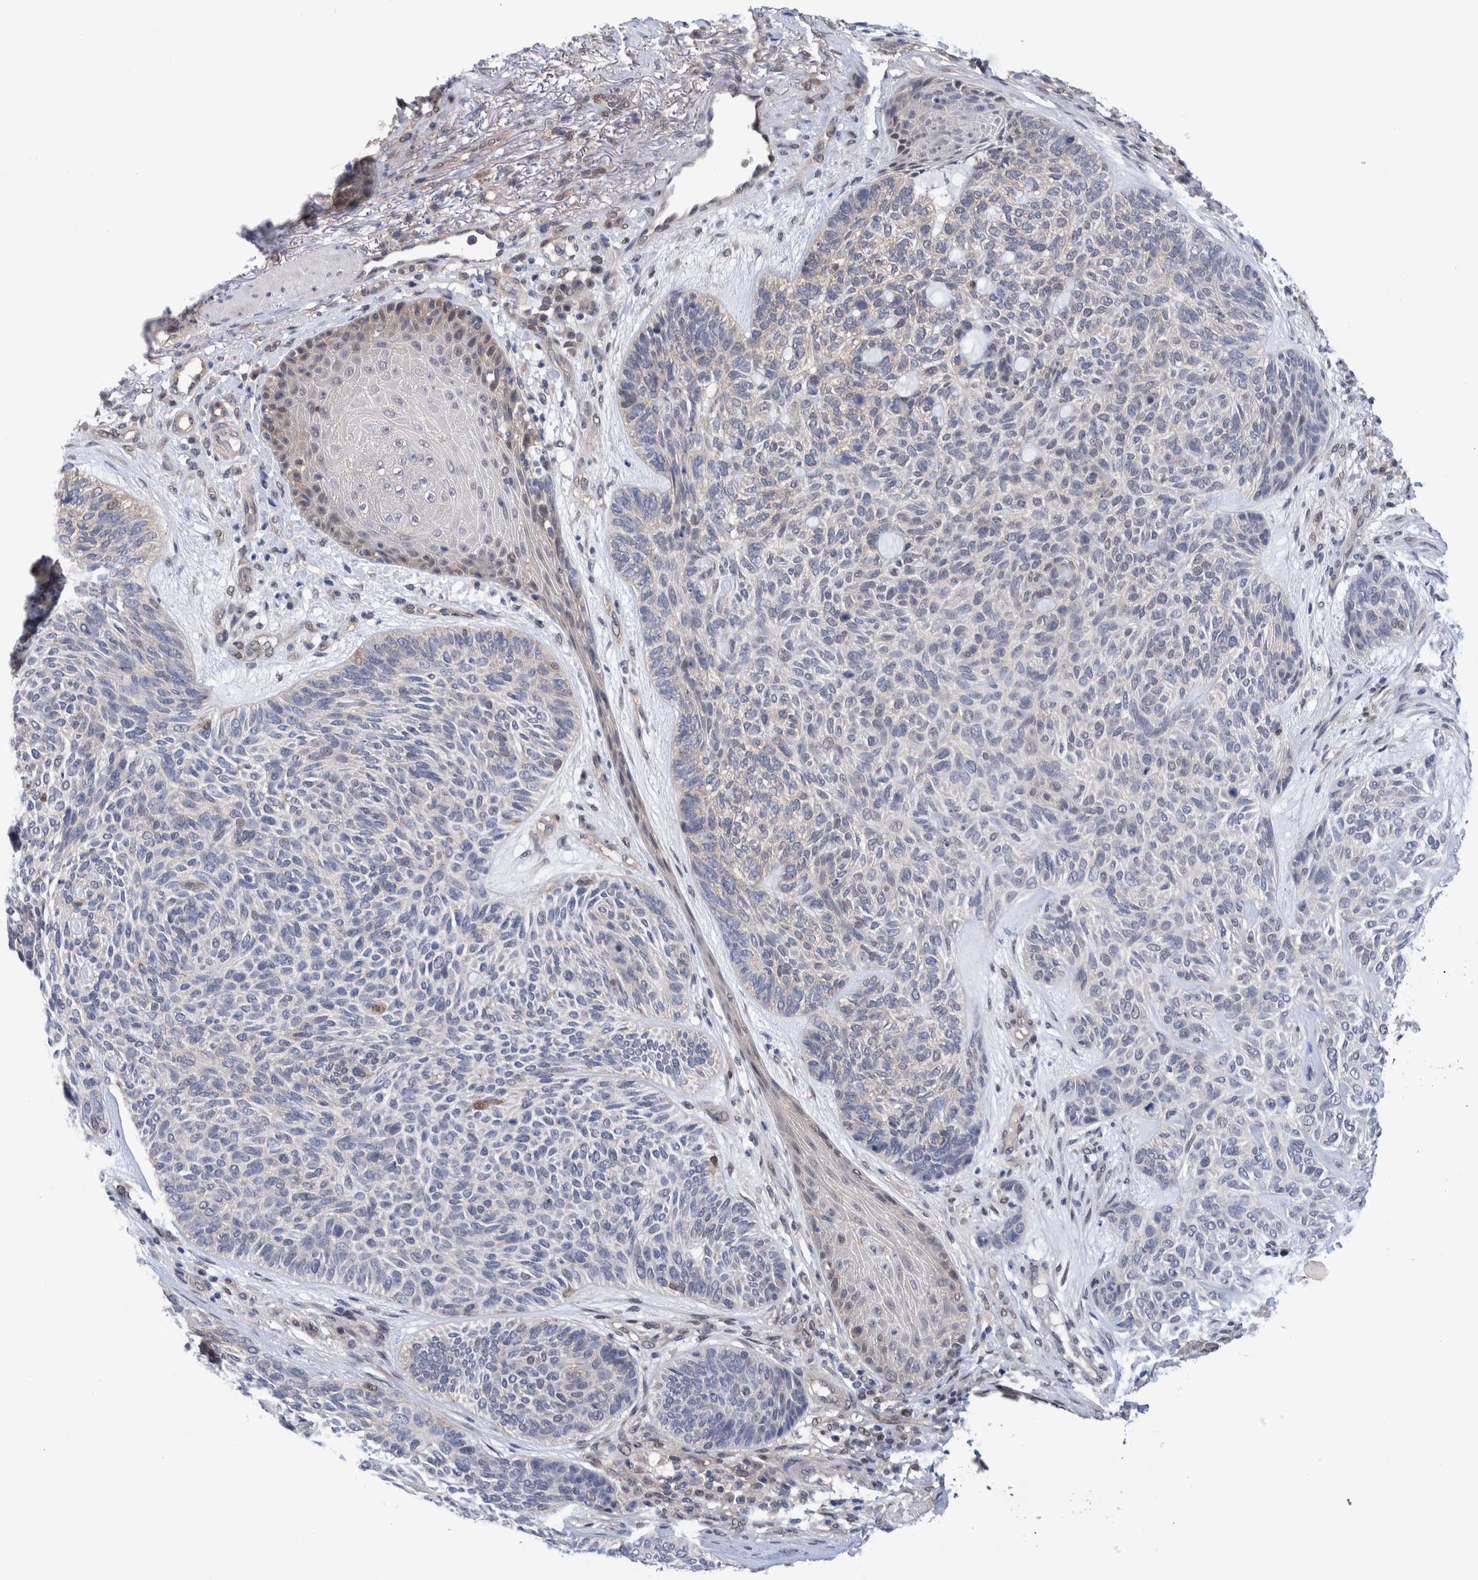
{"staining": {"intensity": "negative", "quantity": "none", "location": "none"}, "tissue": "skin cancer", "cell_type": "Tumor cells", "image_type": "cancer", "snomed": [{"axis": "morphology", "description": "Basal cell carcinoma"}, {"axis": "topography", "description": "Skin"}], "caption": "Tumor cells are negative for protein expression in human basal cell carcinoma (skin). (Brightfield microscopy of DAB immunohistochemistry at high magnification).", "gene": "PFAS", "patient": {"sex": "male", "age": 55}}